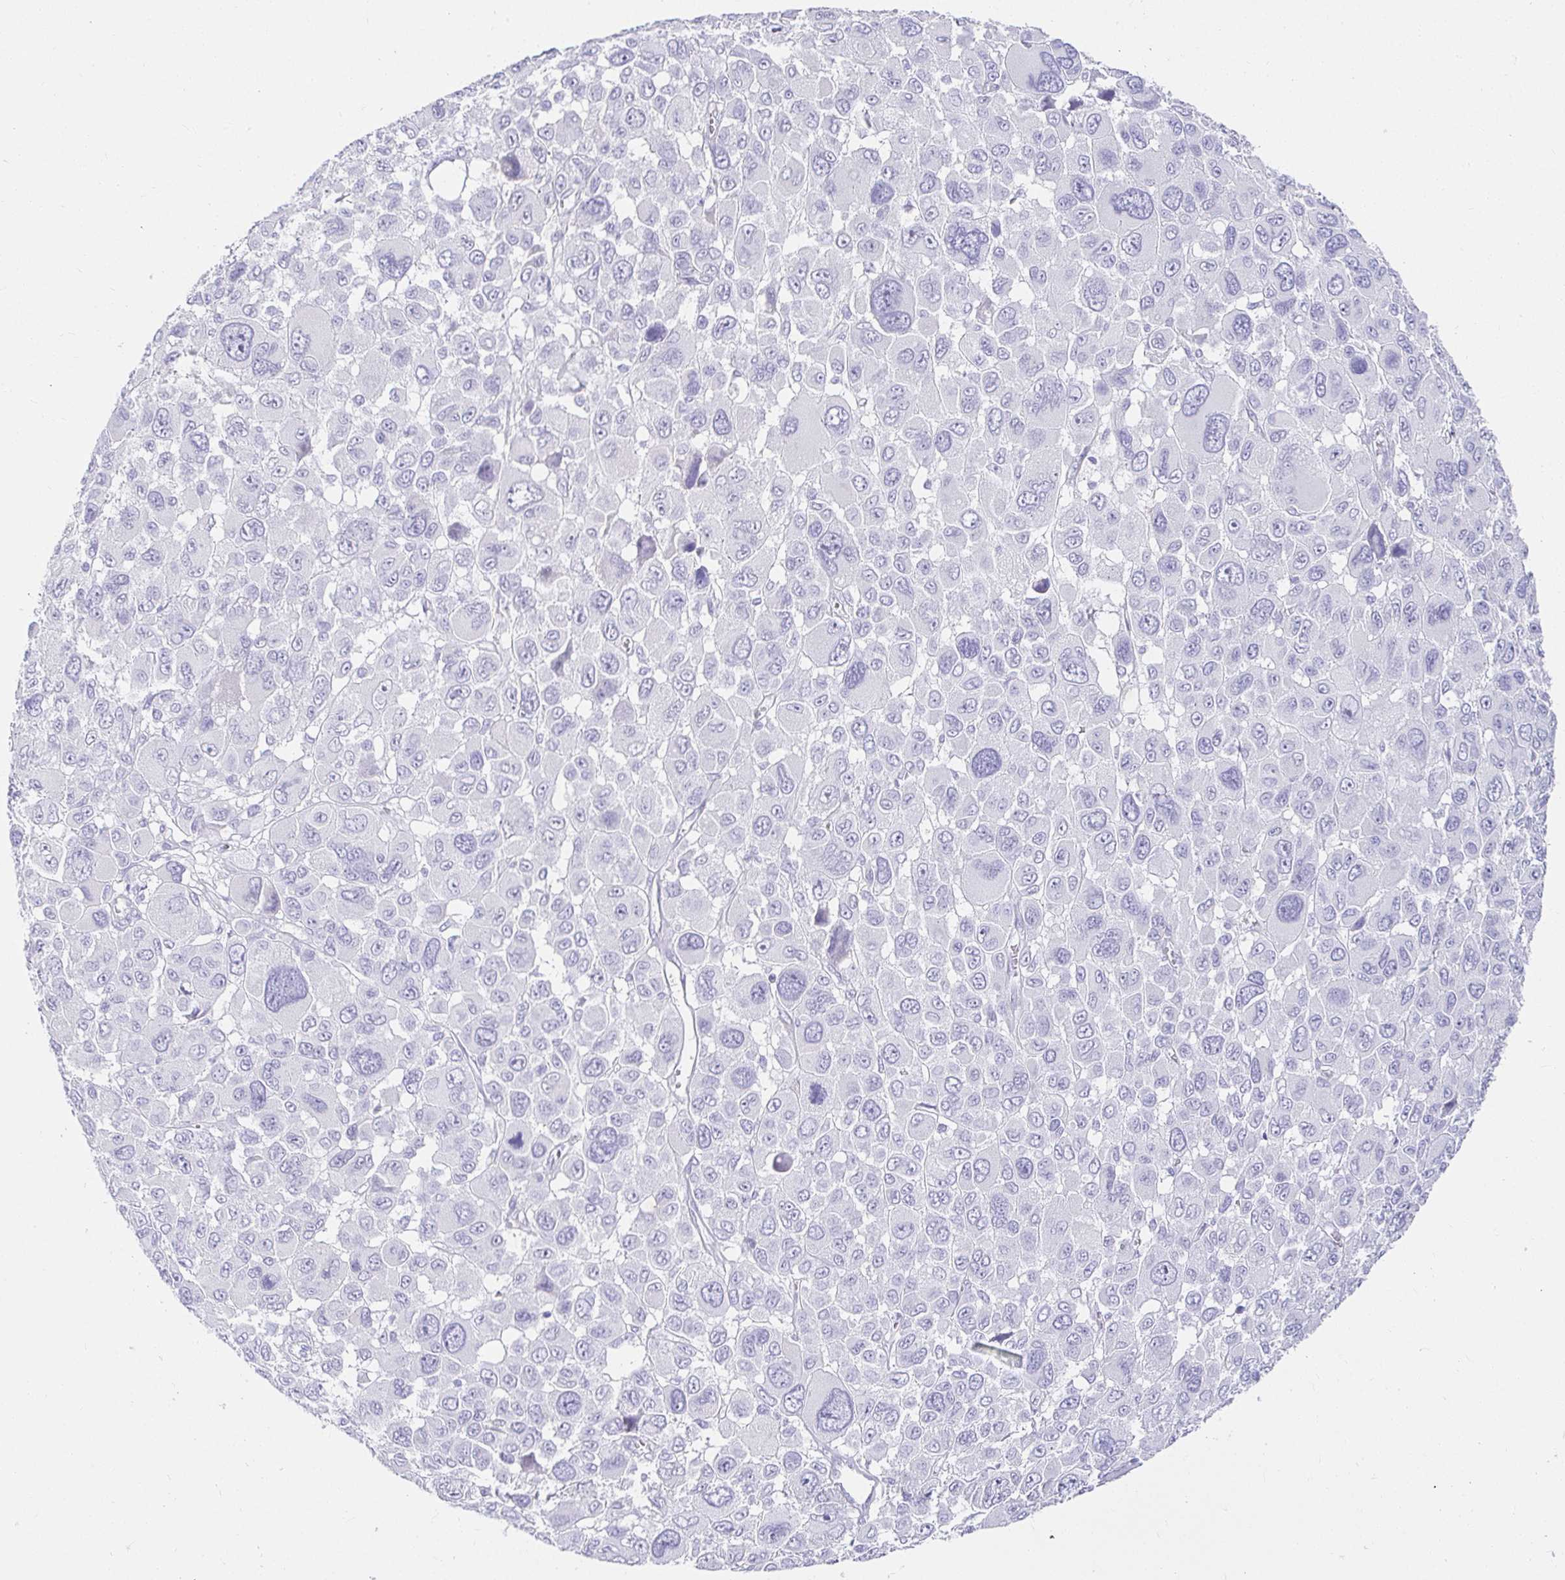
{"staining": {"intensity": "negative", "quantity": "none", "location": "none"}, "tissue": "melanoma", "cell_type": "Tumor cells", "image_type": "cancer", "snomed": [{"axis": "morphology", "description": "Malignant melanoma, NOS"}, {"axis": "topography", "description": "Skin"}], "caption": "Melanoma was stained to show a protein in brown. There is no significant staining in tumor cells.", "gene": "VGLL1", "patient": {"sex": "female", "age": 66}}